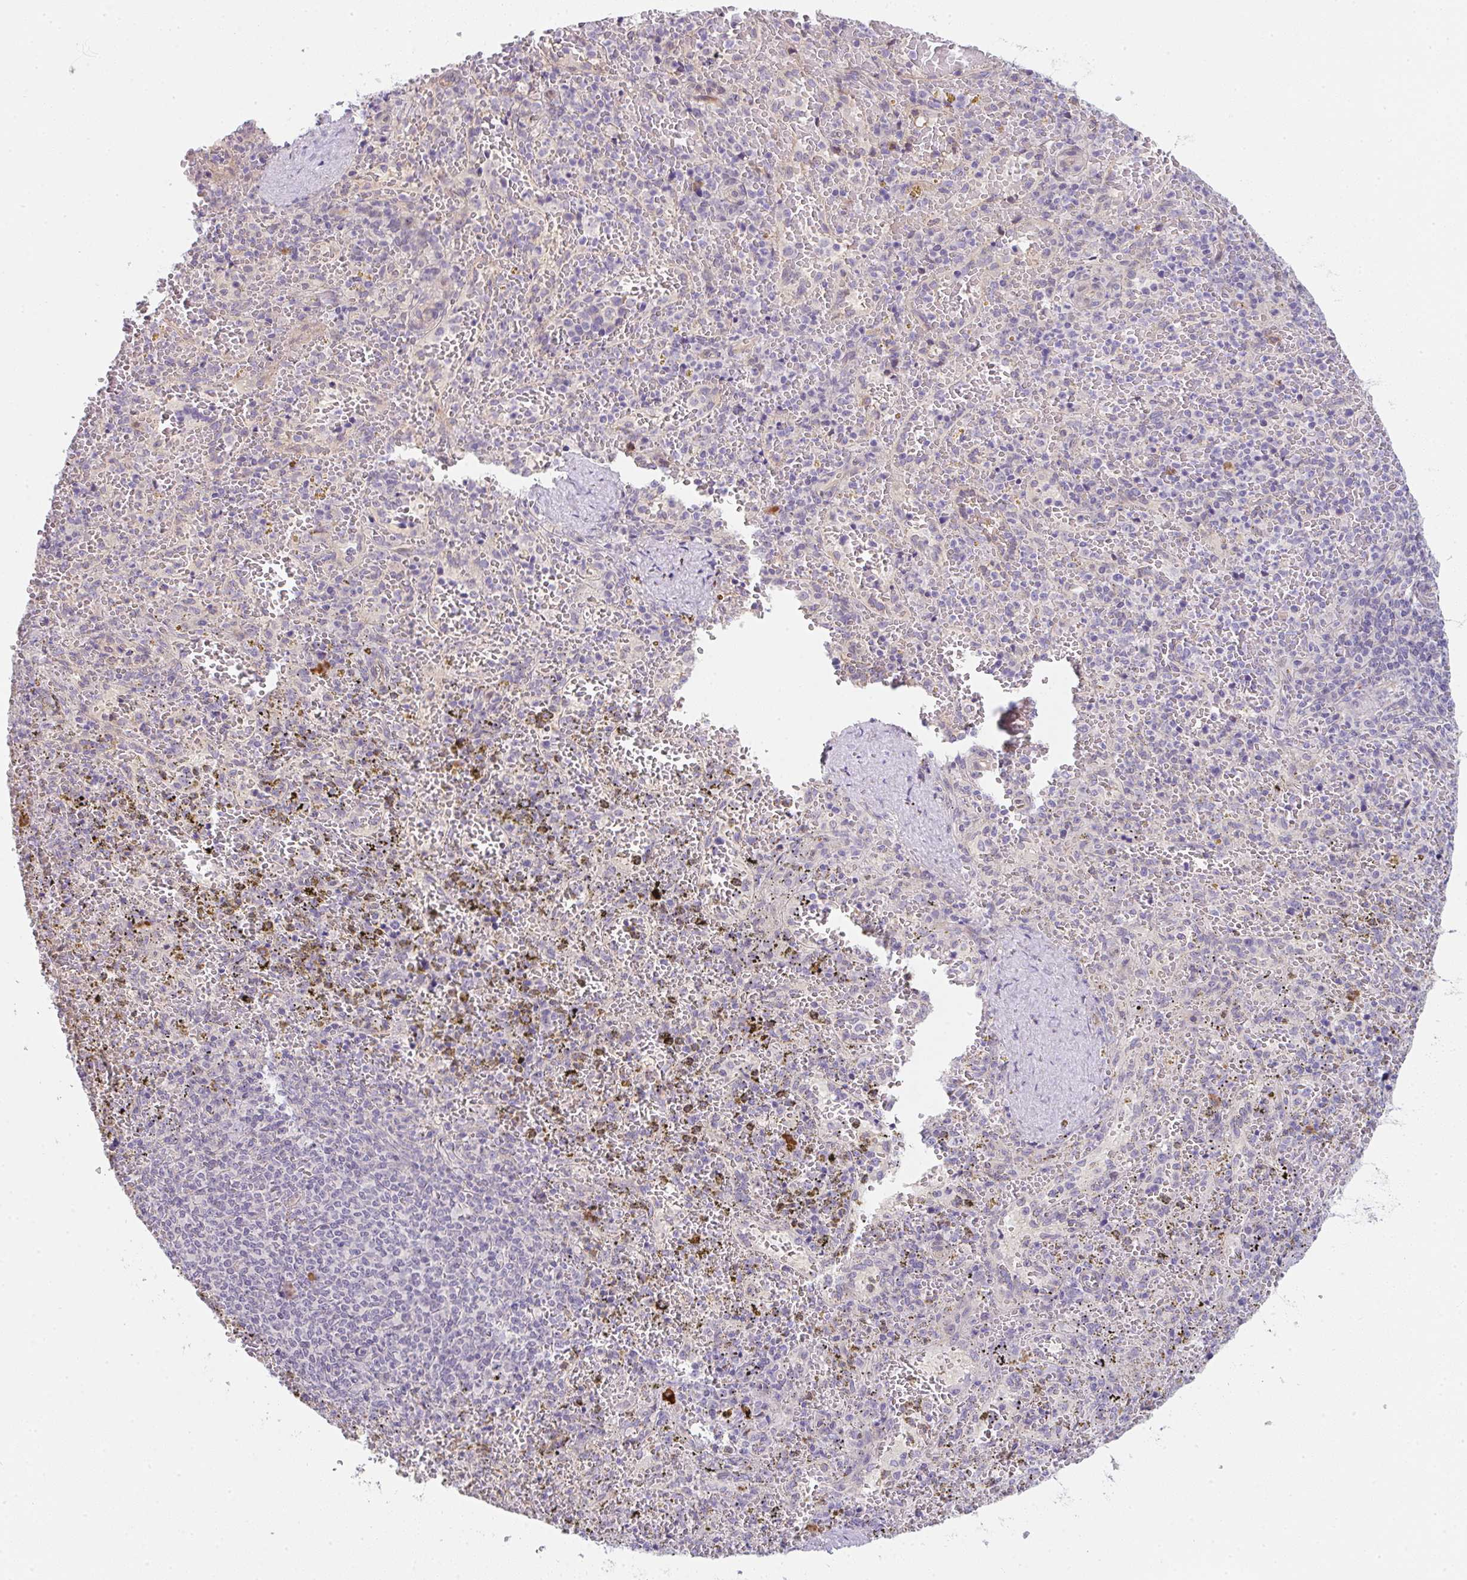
{"staining": {"intensity": "negative", "quantity": "none", "location": "none"}, "tissue": "spleen", "cell_type": "Cells in red pulp", "image_type": "normal", "snomed": [{"axis": "morphology", "description": "Normal tissue, NOS"}, {"axis": "topography", "description": "Spleen"}], "caption": "Immunohistochemical staining of normal human spleen displays no significant staining in cells in red pulp. (DAB IHC with hematoxylin counter stain).", "gene": "TNFRSF10A", "patient": {"sex": "female", "age": 50}}